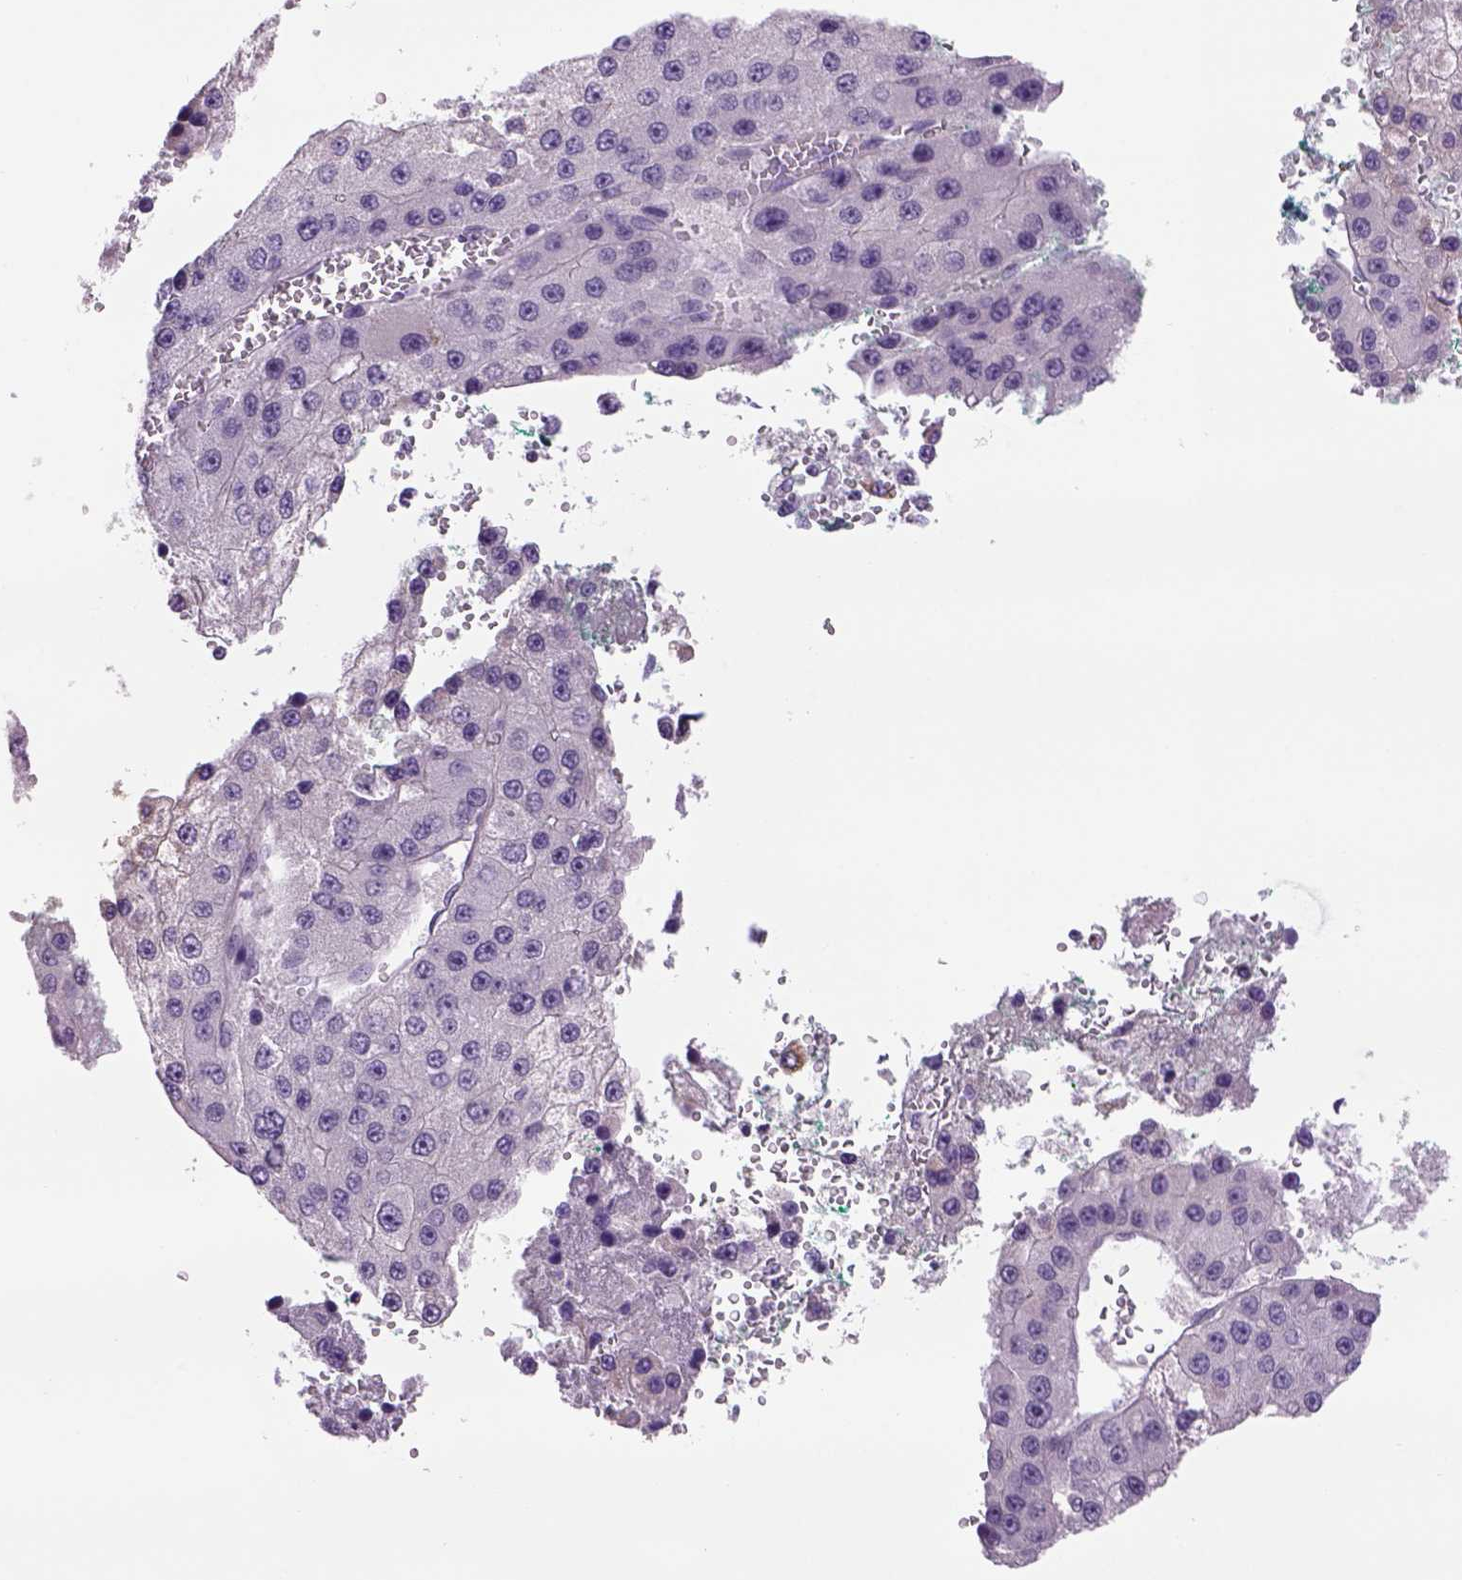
{"staining": {"intensity": "negative", "quantity": "none", "location": "none"}, "tissue": "liver cancer", "cell_type": "Tumor cells", "image_type": "cancer", "snomed": [{"axis": "morphology", "description": "Carcinoma, Hepatocellular, NOS"}, {"axis": "topography", "description": "Liver"}], "caption": "High magnification brightfield microscopy of liver cancer (hepatocellular carcinoma) stained with DAB (brown) and counterstained with hematoxylin (blue): tumor cells show no significant expression.", "gene": "DBH", "patient": {"sex": "female", "age": 73}}